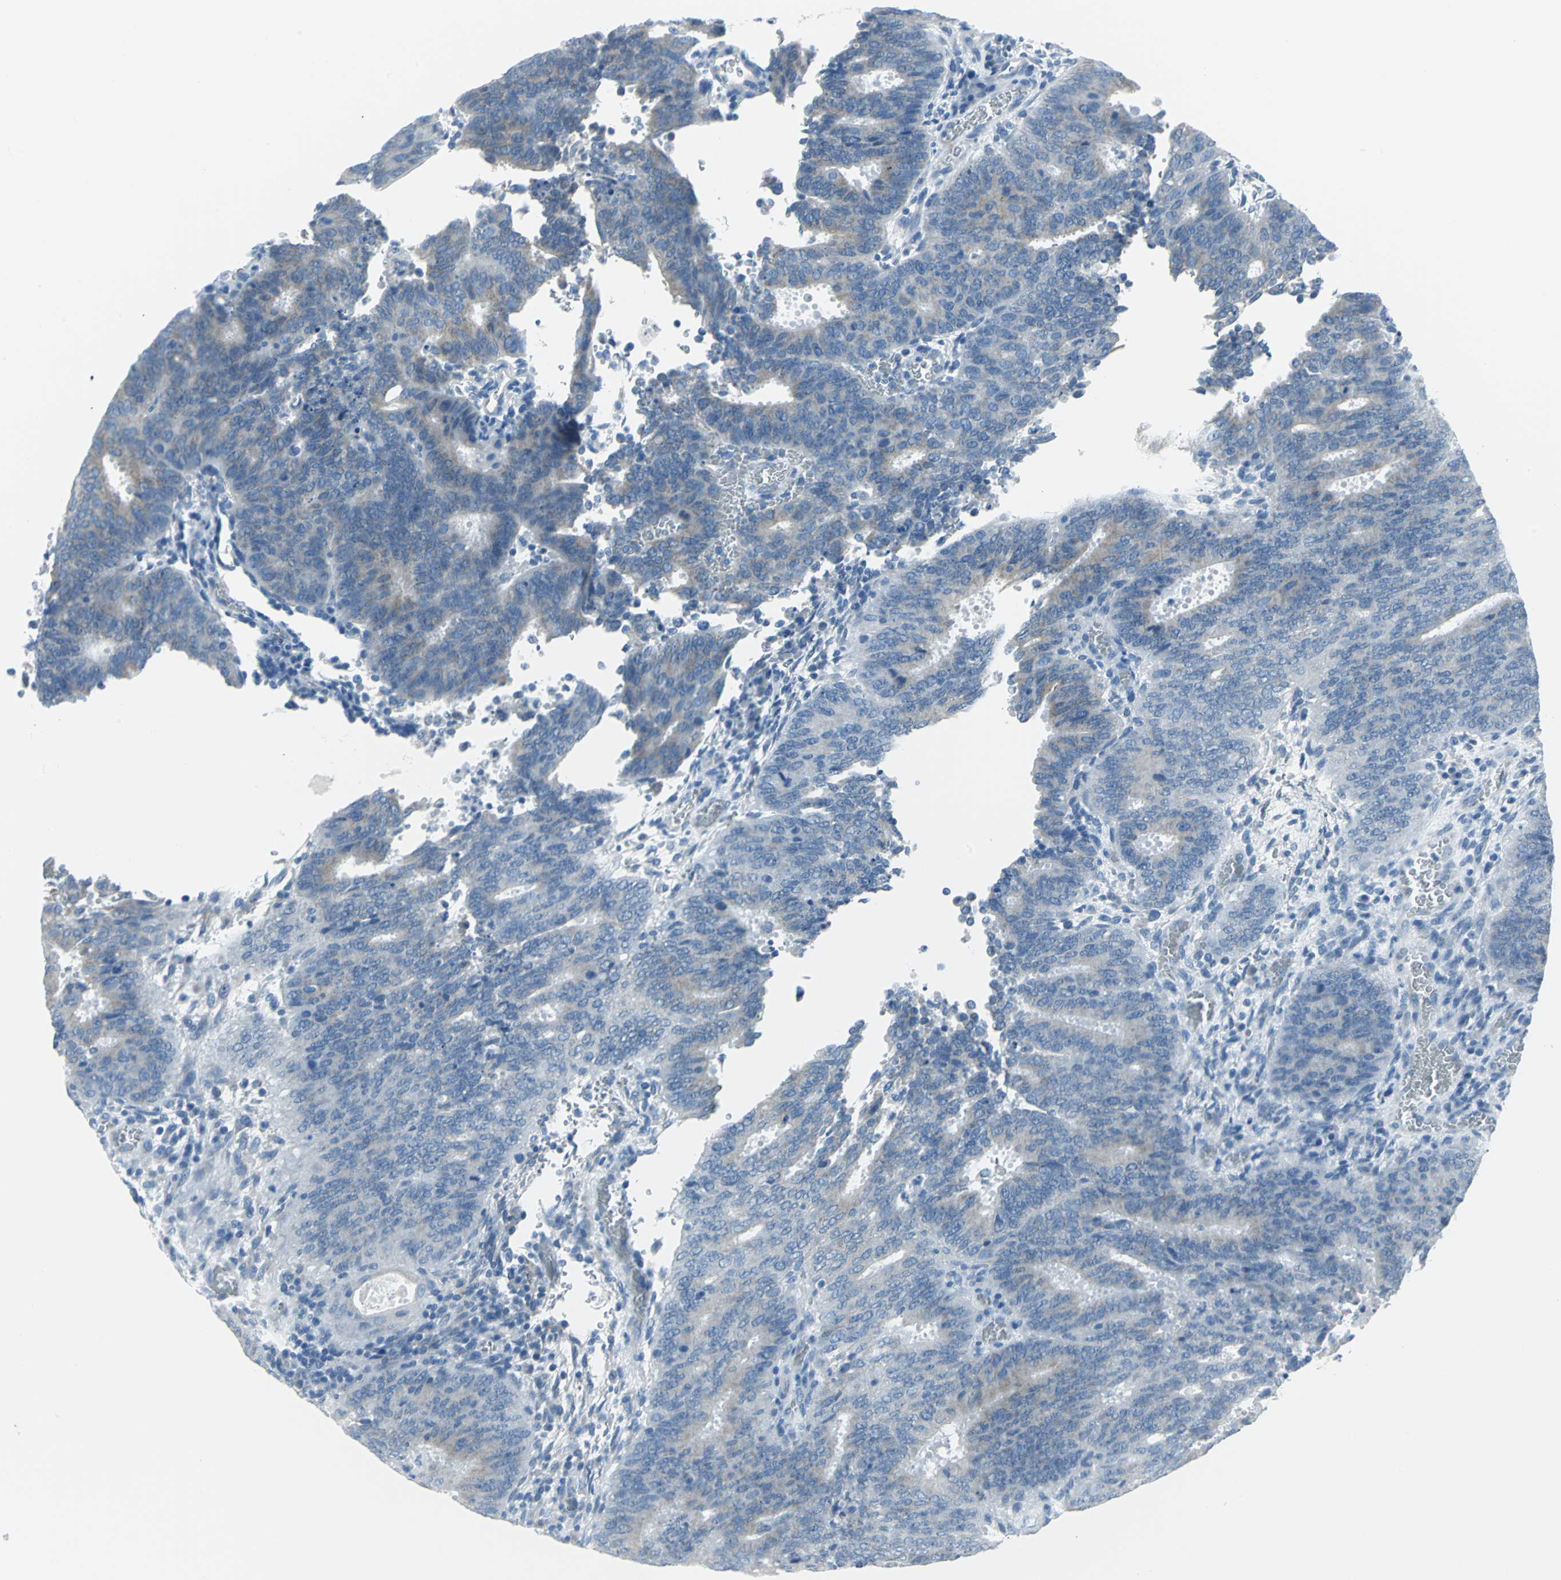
{"staining": {"intensity": "weak", "quantity": "25%-75%", "location": "cytoplasmic/membranous"}, "tissue": "cervical cancer", "cell_type": "Tumor cells", "image_type": "cancer", "snomed": [{"axis": "morphology", "description": "Adenocarcinoma, NOS"}, {"axis": "topography", "description": "Cervix"}], "caption": "DAB (3,3'-diaminobenzidine) immunohistochemical staining of cervical cancer (adenocarcinoma) reveals weak cytoplasmic/membranous protein positivity in about 25%-75% of tumor cells. The staining was performed using DAB to visualize the protein expression in brown, while the nuclei were stained in blue with hematoxylin (Magnification: 20x).", "gene": "CYB5A", "patient": {"sex": "female", "age": 44}}